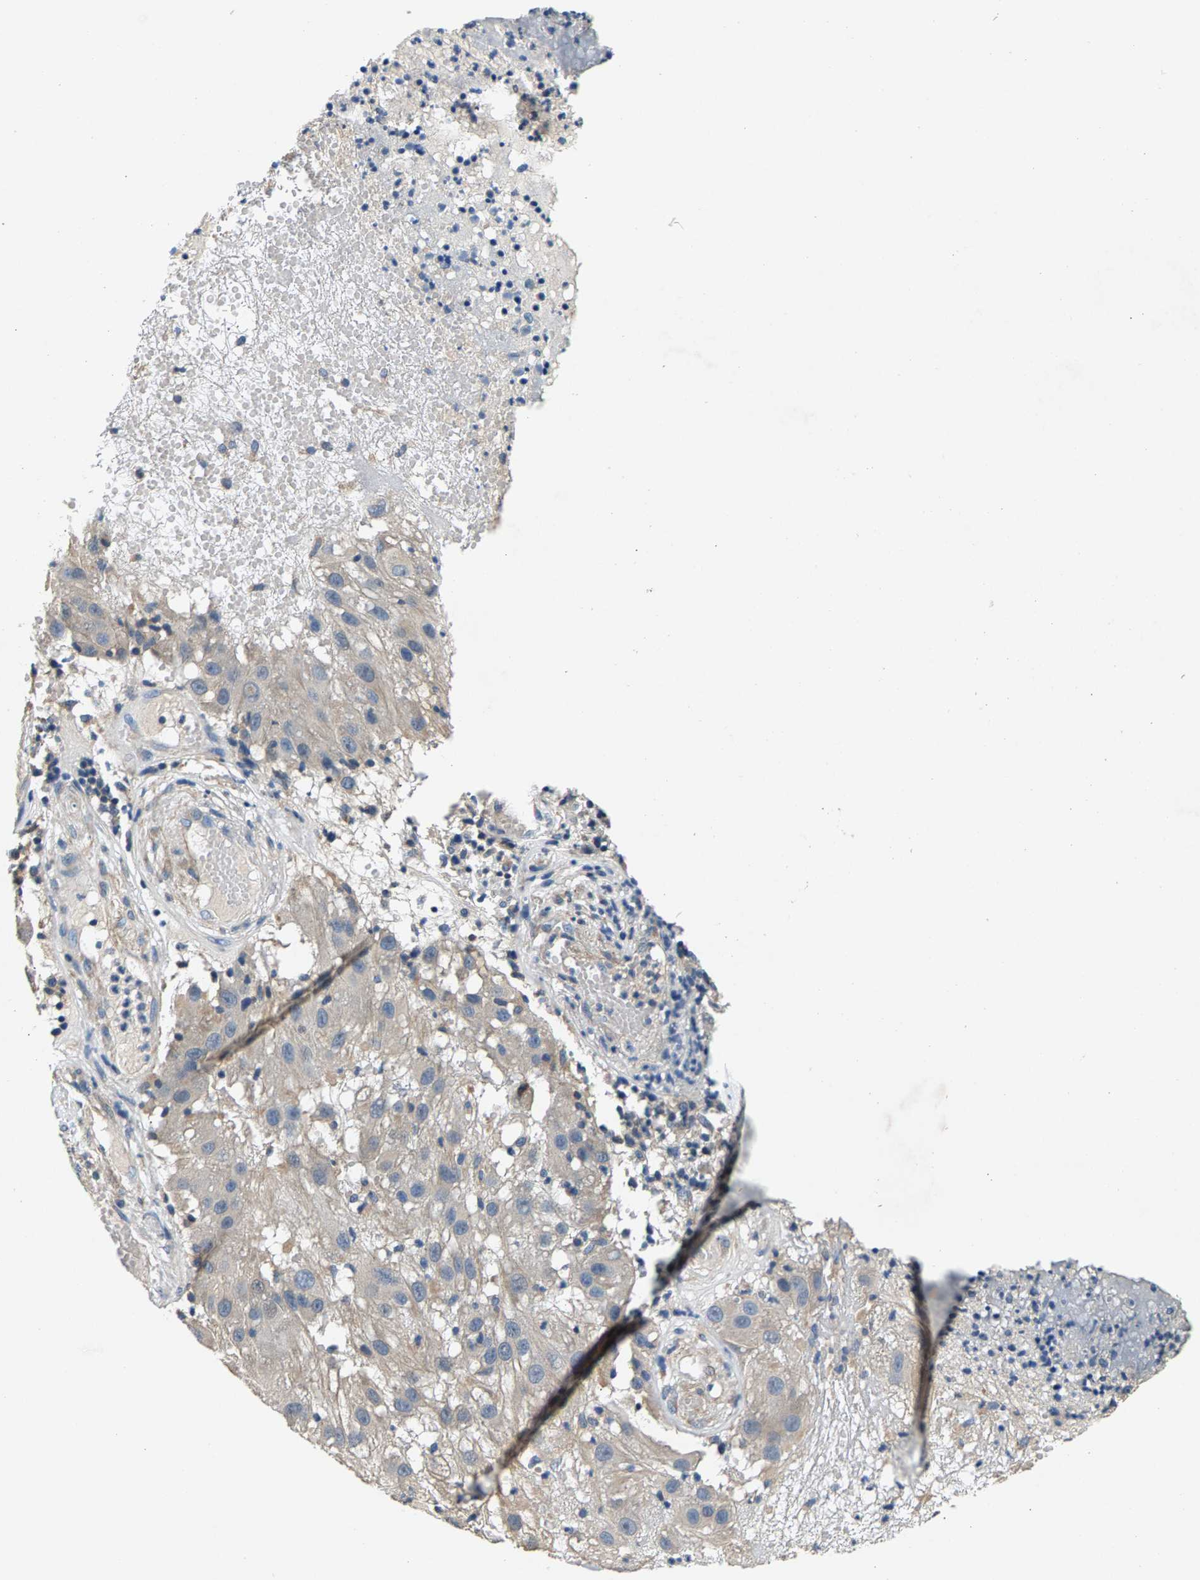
{"staining": {"intensity": "weak", "quantity": "<25%", "location": "cytoplasmic/membranous"}, "tissue": "melanoma", "cell_type": "Tumor cells", "image_type": "cancer", "snomed": [{"axis": "morphology", "description": "Malignant melanoma, NOS"}, {"axis": "topography", "description": "Skin"}], "caption": "The micrograph reveals no staining of tumor cells in melanoma. (DAB IHC, high magnification).", "gene": "NT5C", "patient": {"sex": "female", "age": 81}}